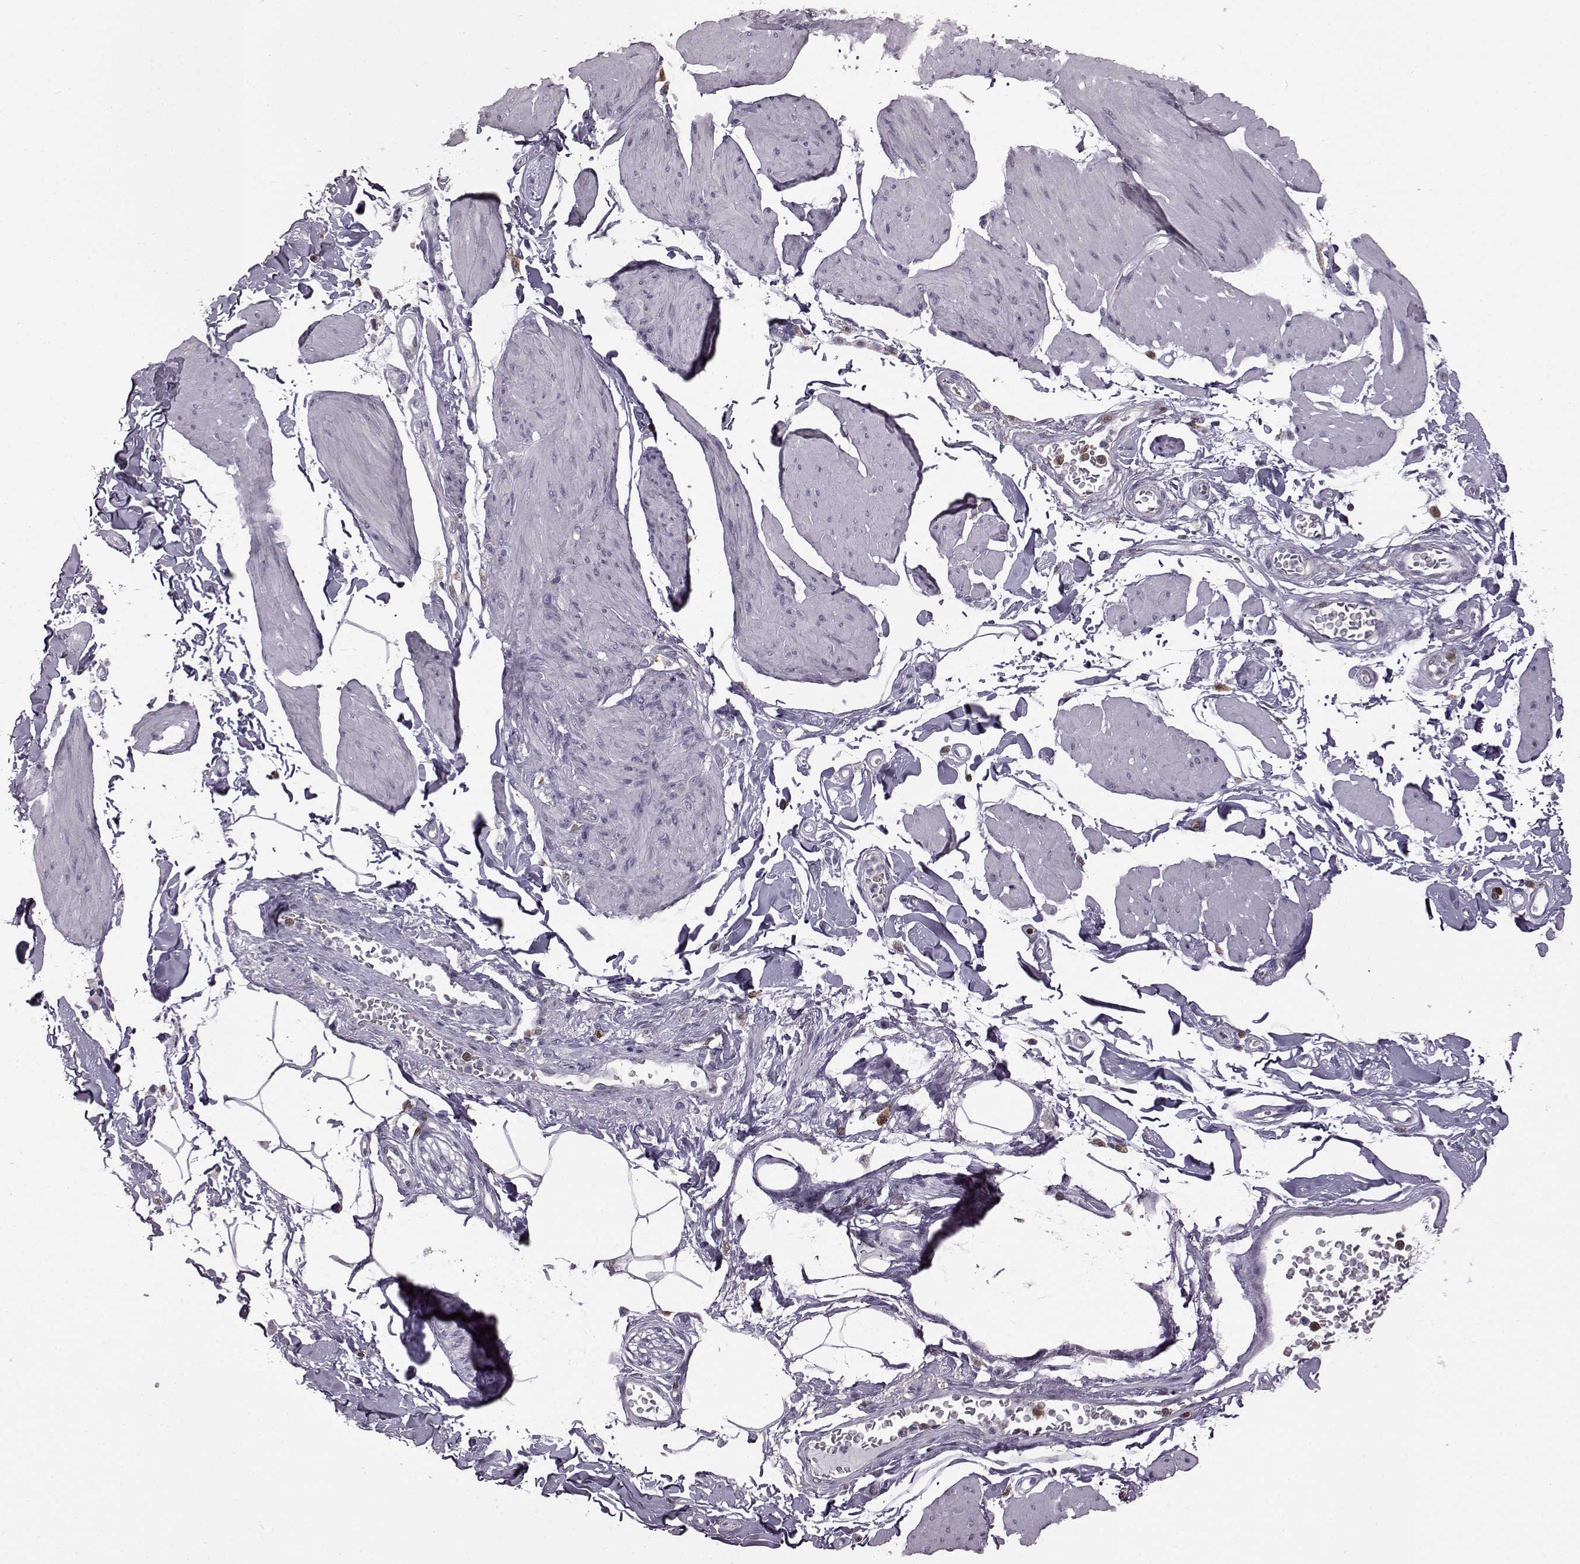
{"staining": {"intensity": "negative", "quantity": "none", "location": "none"}, "tissue": "smooth muscle", "cell_type": "Smooth muscle cells", "image_type": "normal", "snomed": [{"axis": "morphology", "description": "Normal tissue, NOS"}, {"axis": "topography", "description": "Adipose tissue"}, {"axis": "topography", "description": "Smooth muscle"}, {"axis": "topography", "description": "Peripheral nerve tissue"}], "caption": "Immunohistochemical staining of normal human smooth muscle demonstrates no significant positivity in smooth muscle cells. (Stains: DAB (3,3'-diaminobenzidine) immunohistochemistry with hematoxylin counter stain, Microscopy: brightfield microscopy at high magnification).", "gene": "DOK2", "patient": {"sex": "male", "age": 83}}